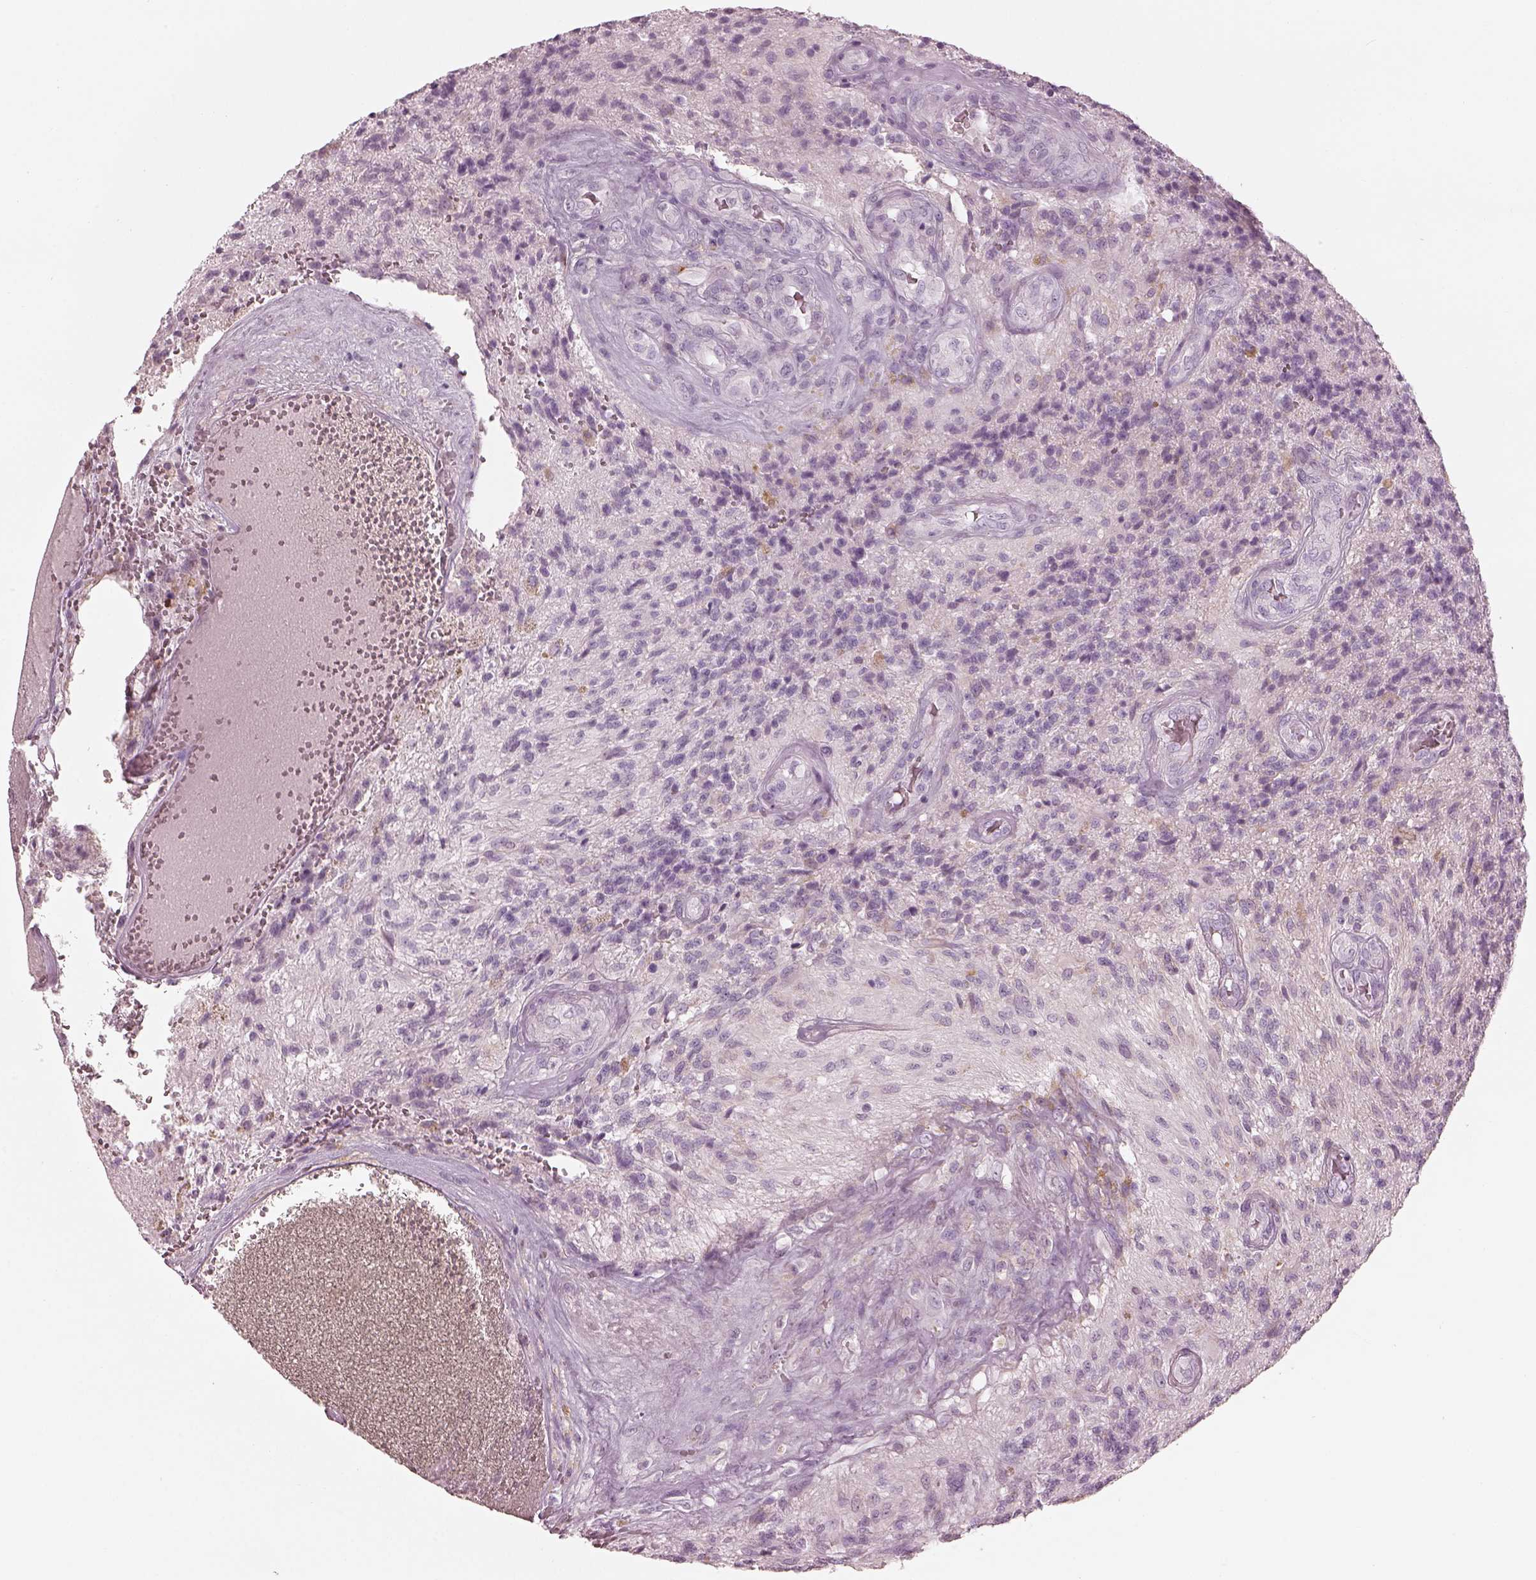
{"staining": {"intensity": "negative", "quantity": "none", "location": "none"}, "tissue": "glioma", "cell_type": "Tumor cells", "image_type": "cancer", "snomed": [{"axis": "morphology", "description": "Glioma, malignant, High grade"}, {"axis": "topography", "description": "Brain"}], "caption": "Immunohistochemistry histopathology image of glioma stained for a protein (brown), which shows no expression in tumor cells. (DAB (3,3'-diaminobenzidine) immunohistochemistry visualized using brightfield microscopy, high magnification).", "gene": "RSPH9", "patient": {"sex": "male", "age": 56}}